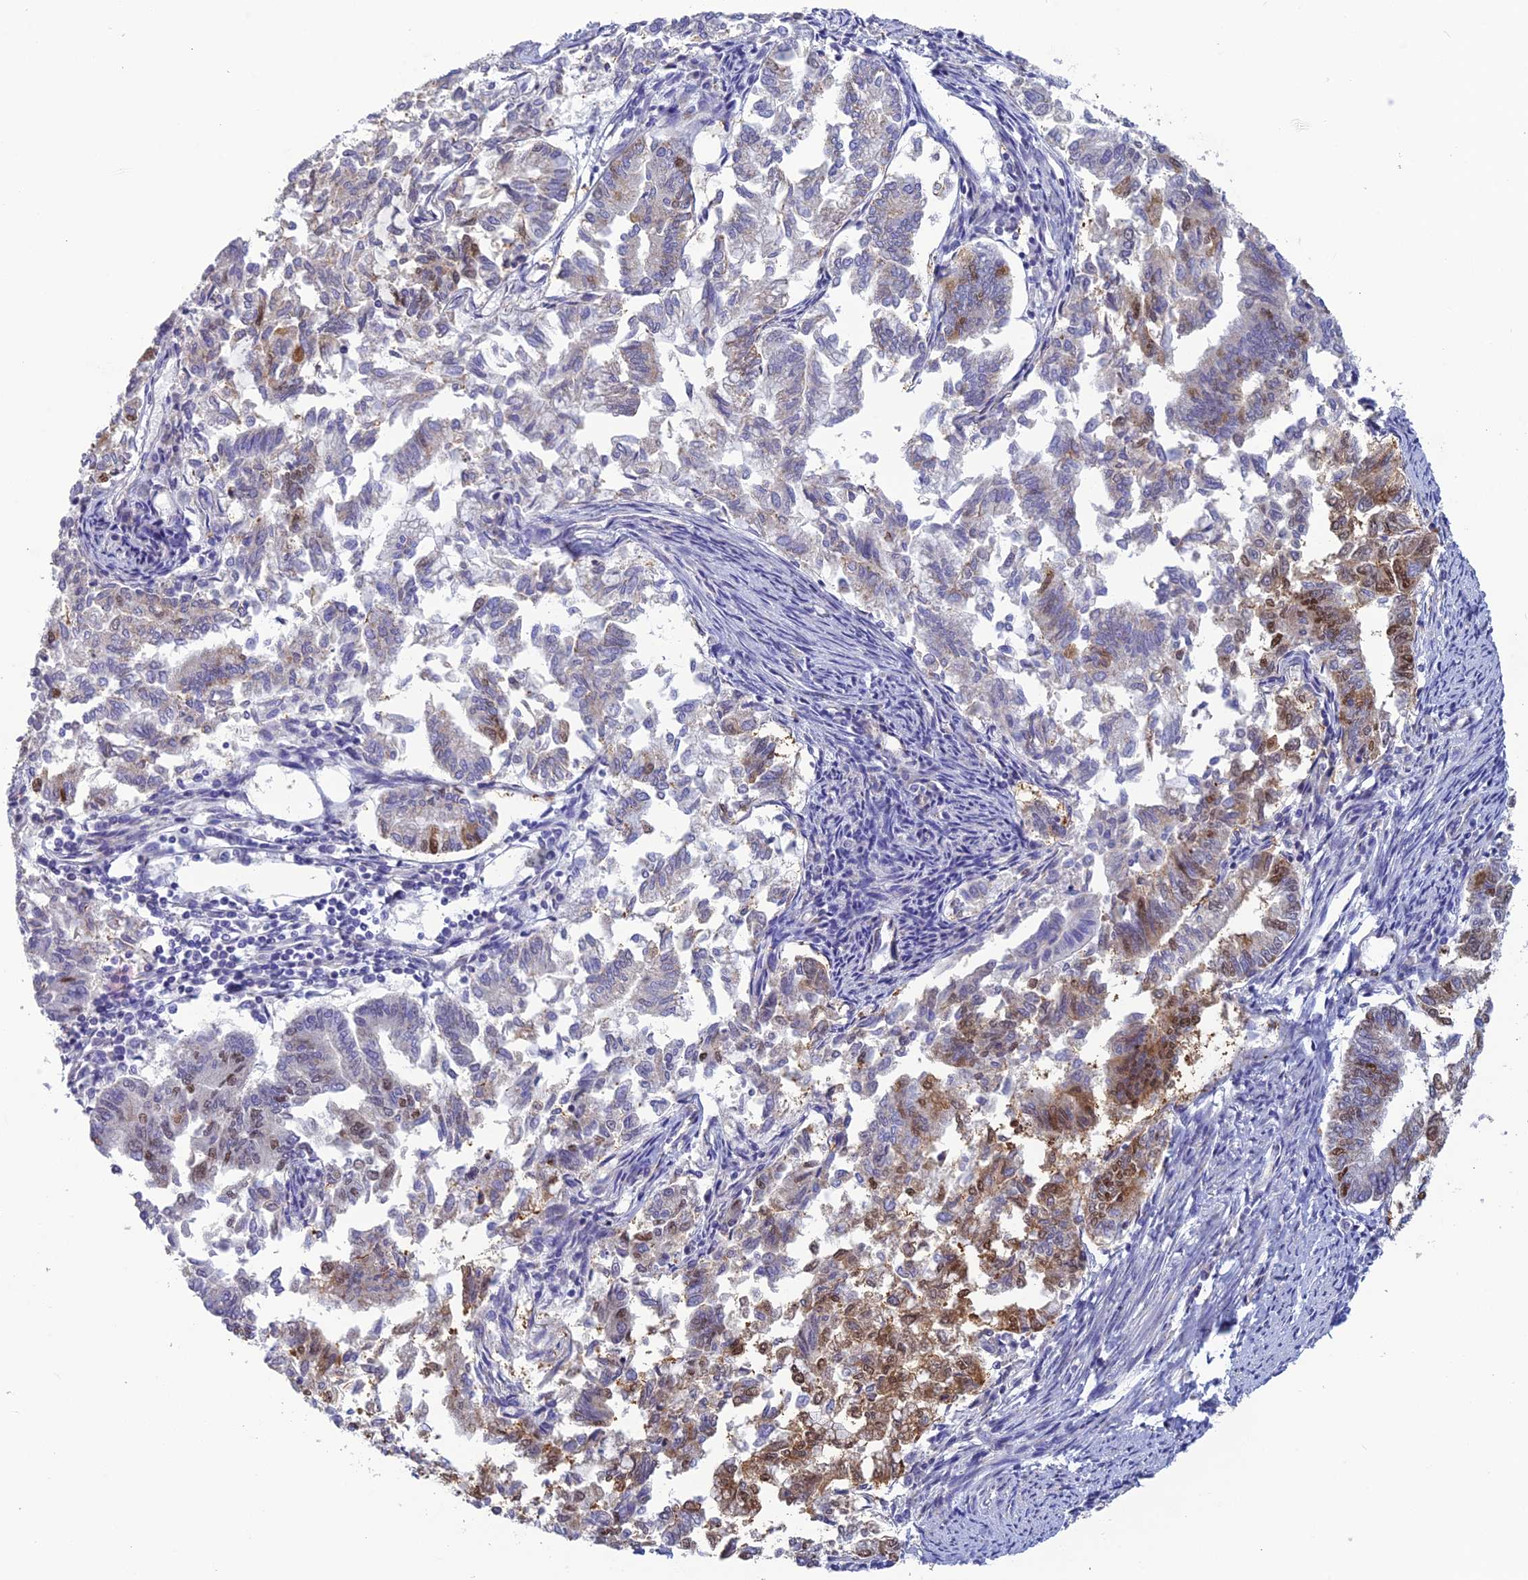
{"staining": {"intensity": "strong", "quantity": "25%-75%", "location": "cytoplasmic/membranous"}, "tissue": "endometrial cancer", "cell_type": "Tumor cells", "image_type": "cancer", "snomed": [{"axis": "morphology", "description": "Adenocarcinoma, NOS"}, {"axis": "topography", "description": "Endometrium"}], "caption": "Protein expression analysis of endometrial adenocarcinoma reveals strong cytoplasmic/membranous expression in about 25%-75% of tumor cells.", "gene": "POMGNT1", "patient": {"sex": "female", "age": 79}}